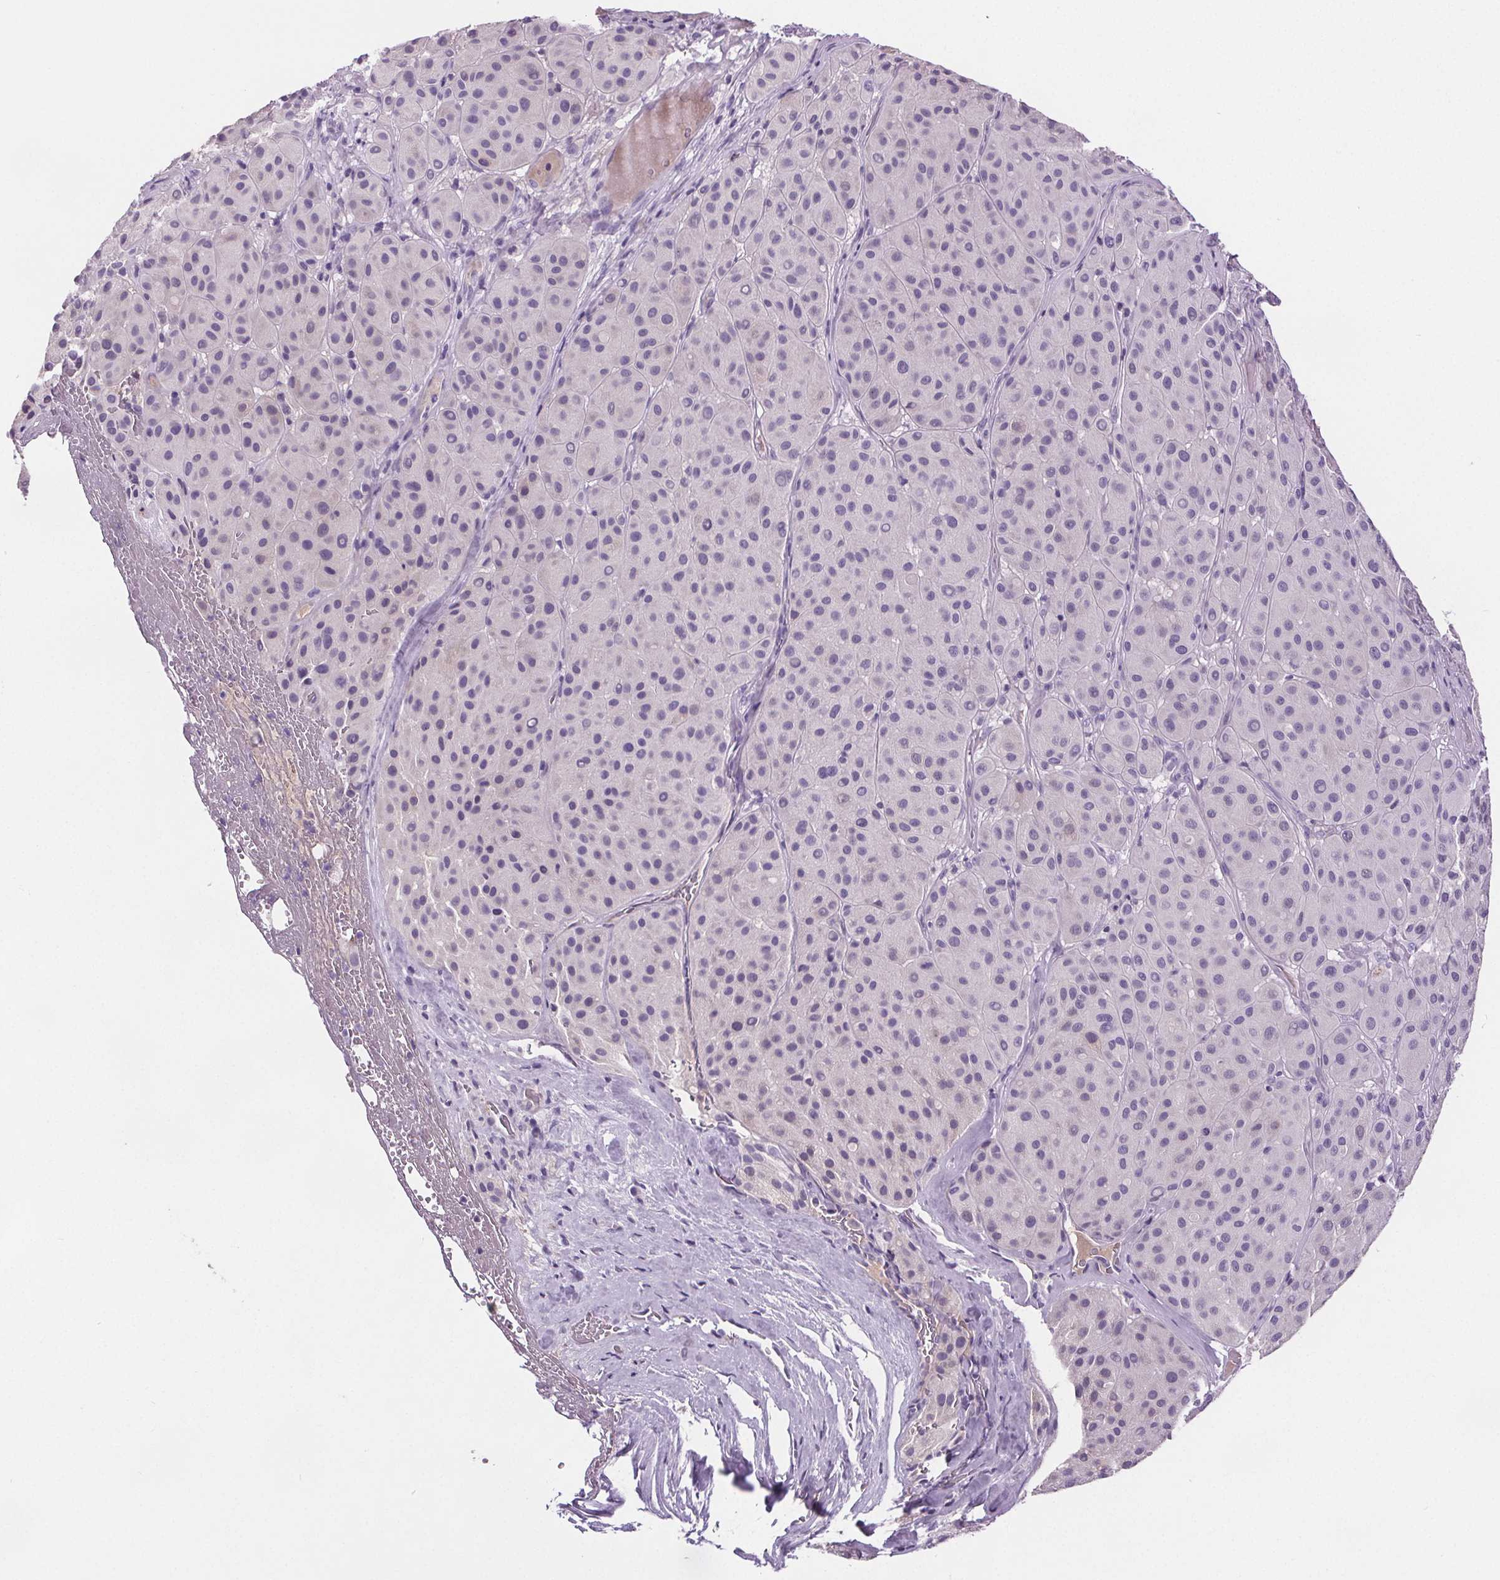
{"staining": {"intensity": "negative", "quantity": "none", "location": "none"}, "tissue": "melanoma", "cell_type": "Tumor cells", "image_type": "cancer", "snomed": [{"axis": "morphology", "description": "Malignant melanoma, Metastatic site"}, {"axis": "topography", "description": "Smooth muscle"}], "caption": "Immunohistochemical staining of melanoma exhibits no significant staining in tumor cells.", "gene": "CD5L", "patient": {"sex": "male", "age": 41}}